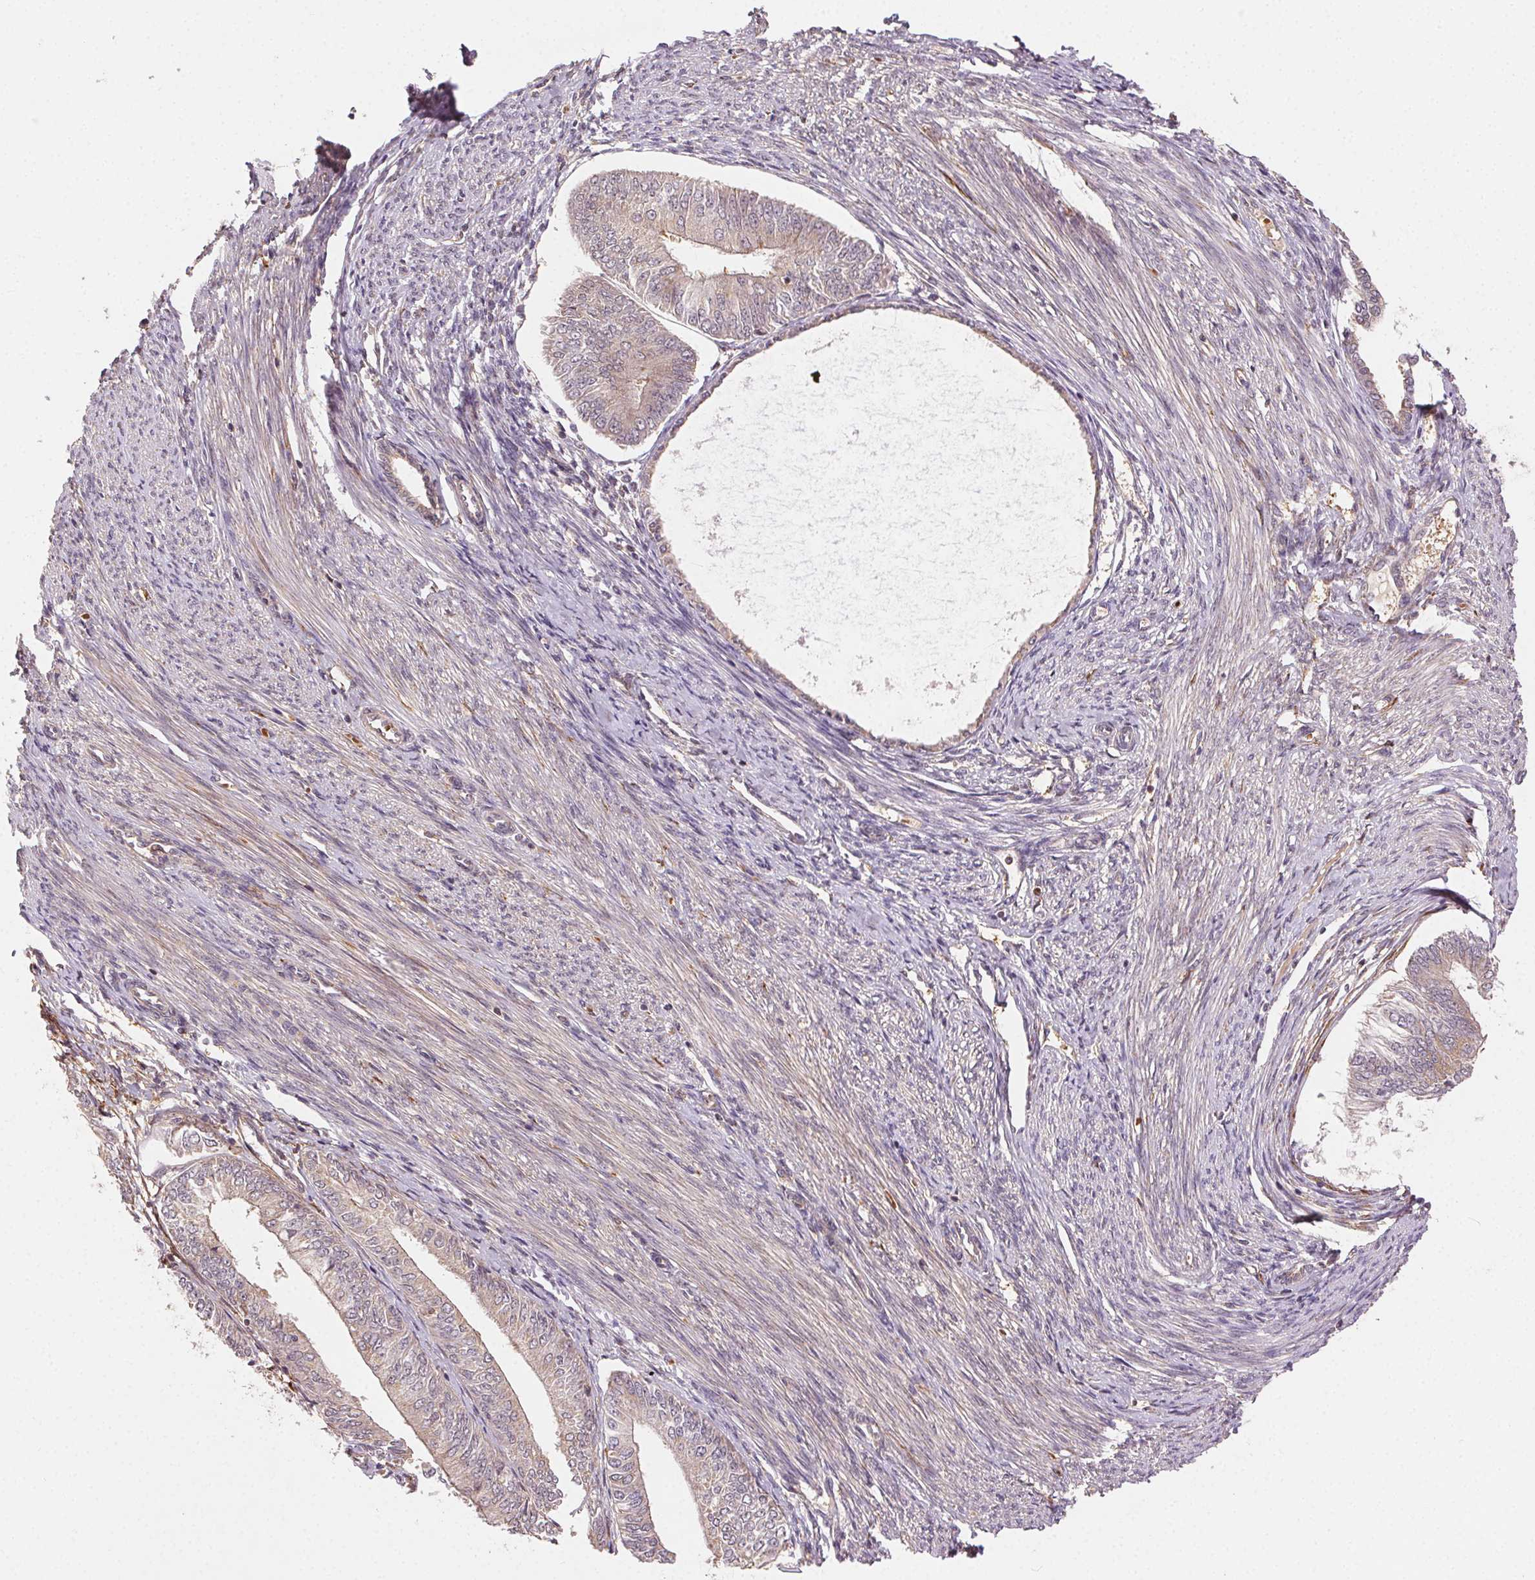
{"staining": {"intensity": "weak", "quantity": "25%-75%", "location": "cytoplasmic/membranous"}, "tissue": "endometrial cancer", "cell_type": "Tumor cells", "image_type": "cancer", "snomed": [{"axis": "morphology", "description": "Adenocarcinoma, NOS"}, {"axis": "topography", "description": "Endometrium"}], "caption": "A histopathology image of human endometrial cancer stained for a protein displays weak cytoplasmic/membranous brown staining in tumor cells.", "gene": "KLHL15", "patient": {"sex": "female", "age": 58}}